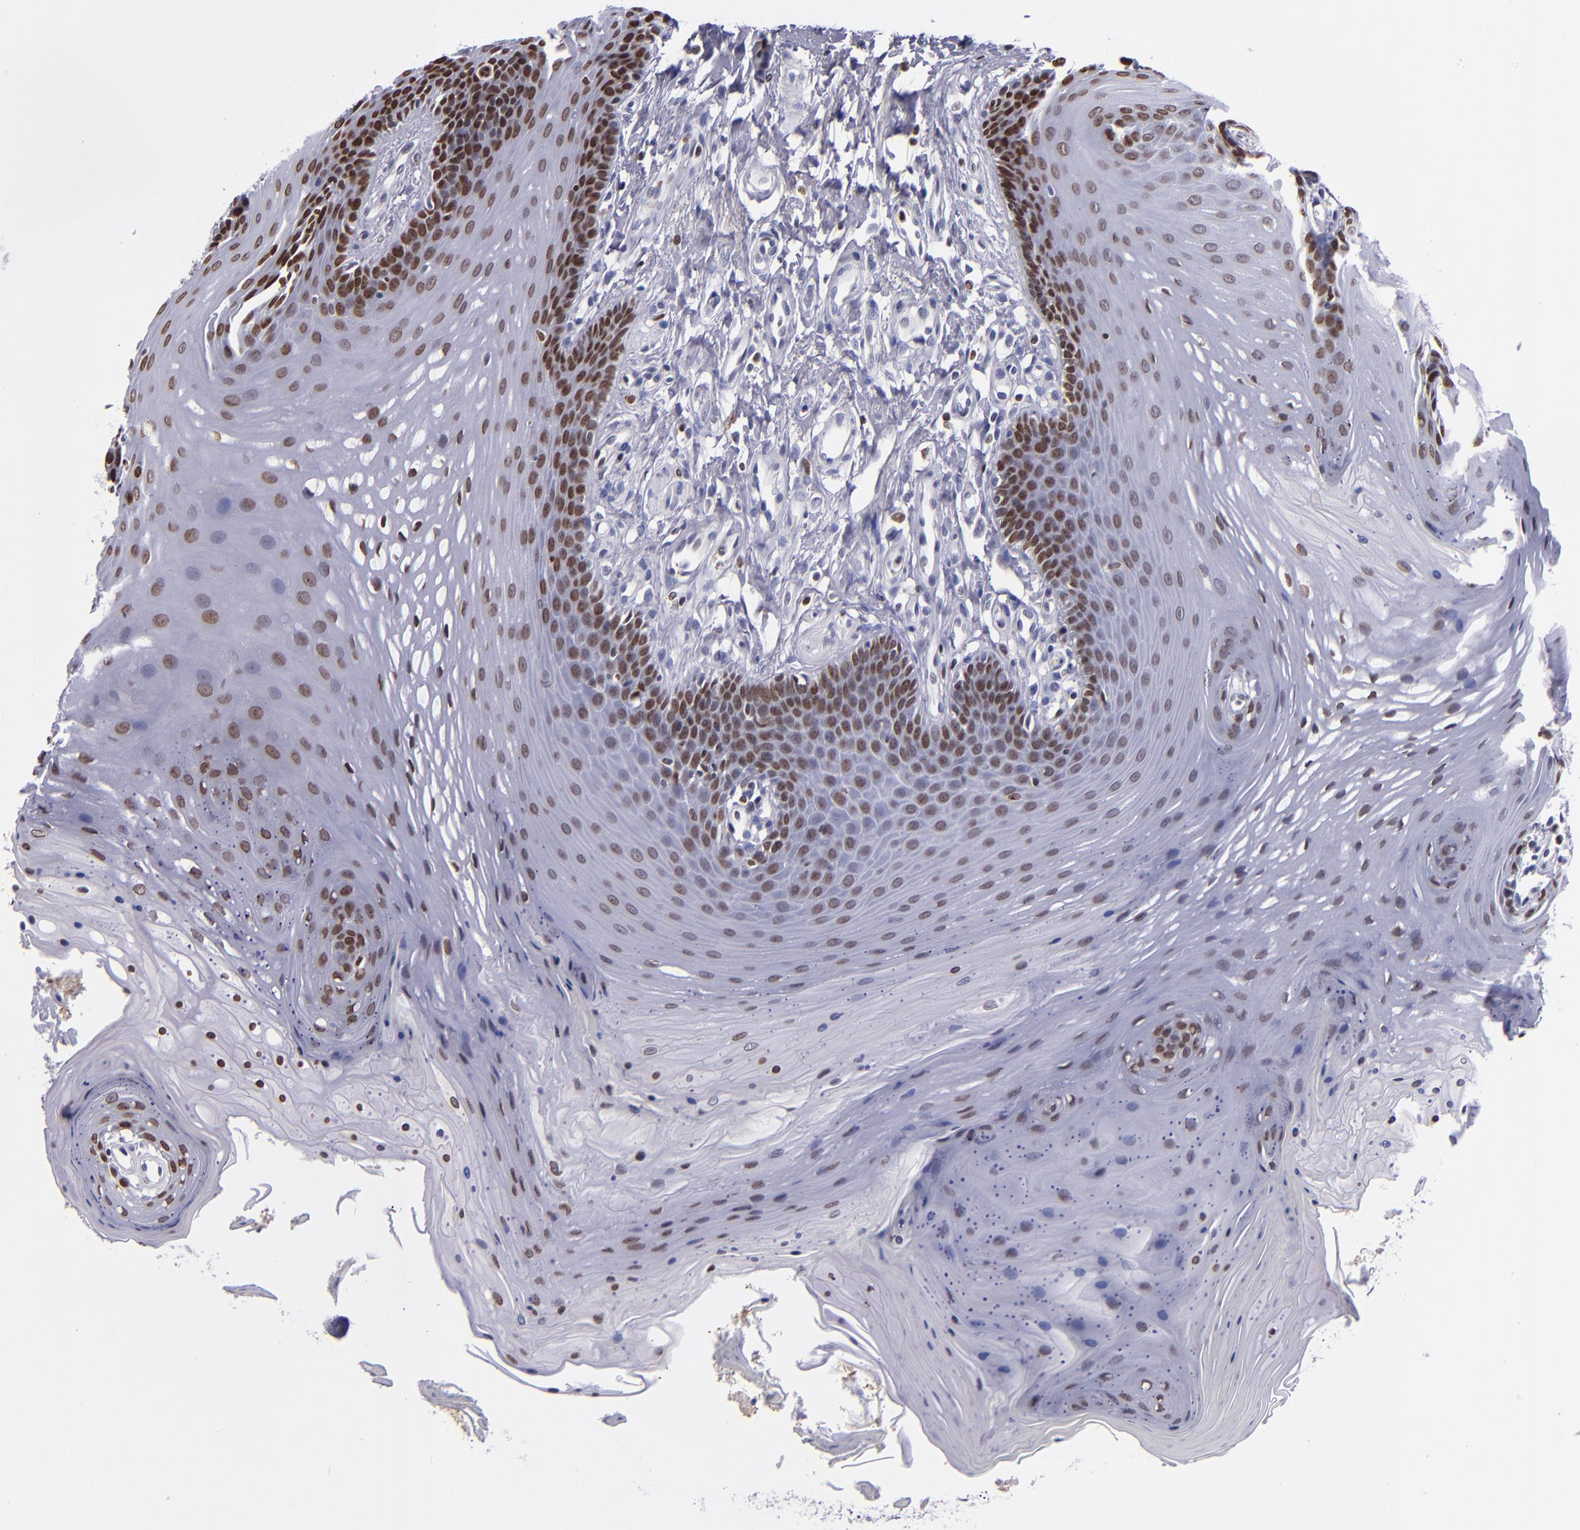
{"staining": {"intensity": "strong", "quantity": "25%-75%", "location": "nuclear"}, "tissue": "oral mucosa", "cell_type": "Squamous epithelial cells", "image_type": "normal", "snomed": [{"axis": "morphology", "description": "Normal tissue, NOS"}, {"axis": "topography", "description": "Oral tissue"}], "caption": "Oral mucosa stained with a brown dye displays strong nuclear positive expression in approximately 25%-75% of squamous epithelial cells.", "gene": "CDKL5", "patient": {"sex": "male", "age": 62}}